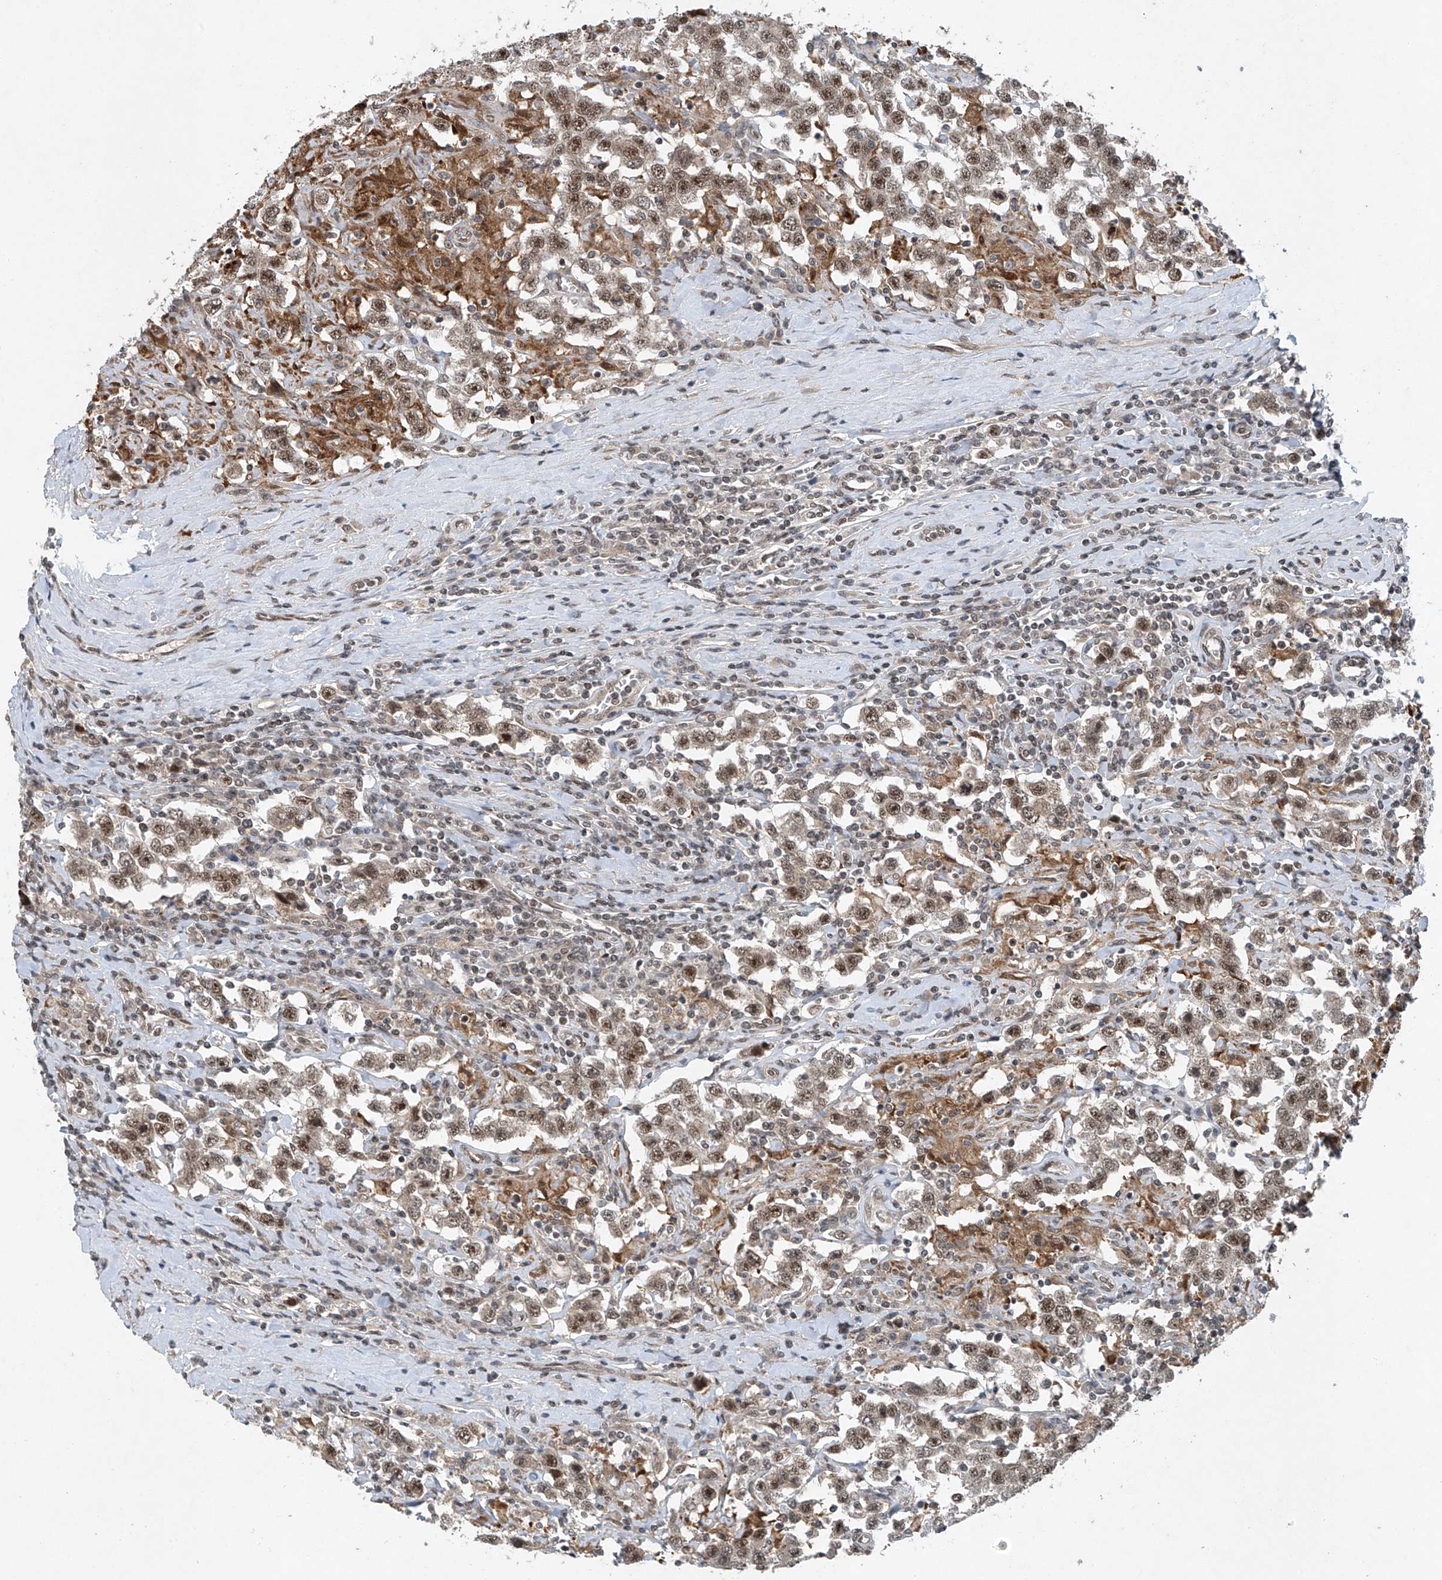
{"staining": {"intensity": "moderate", "quantity": ">75%", "location": "nuclear"}, "tissue": "testis cancer", "cell_type": "Tumor cells", "image_type": "cancer", "snomed": [{"axis": "morphology", "description": "Seminoma, NOS"}, {"axis": "topography", "description": "Testis"}], "caption": "This is a micrograph of immunohistochemistry (IHC) staining of testis cancer (seminoma), which shows moderate expression in the nuclear of tumor cells.", "gene": "TAF8", "patient": {"sex": "male", "age": 41}}